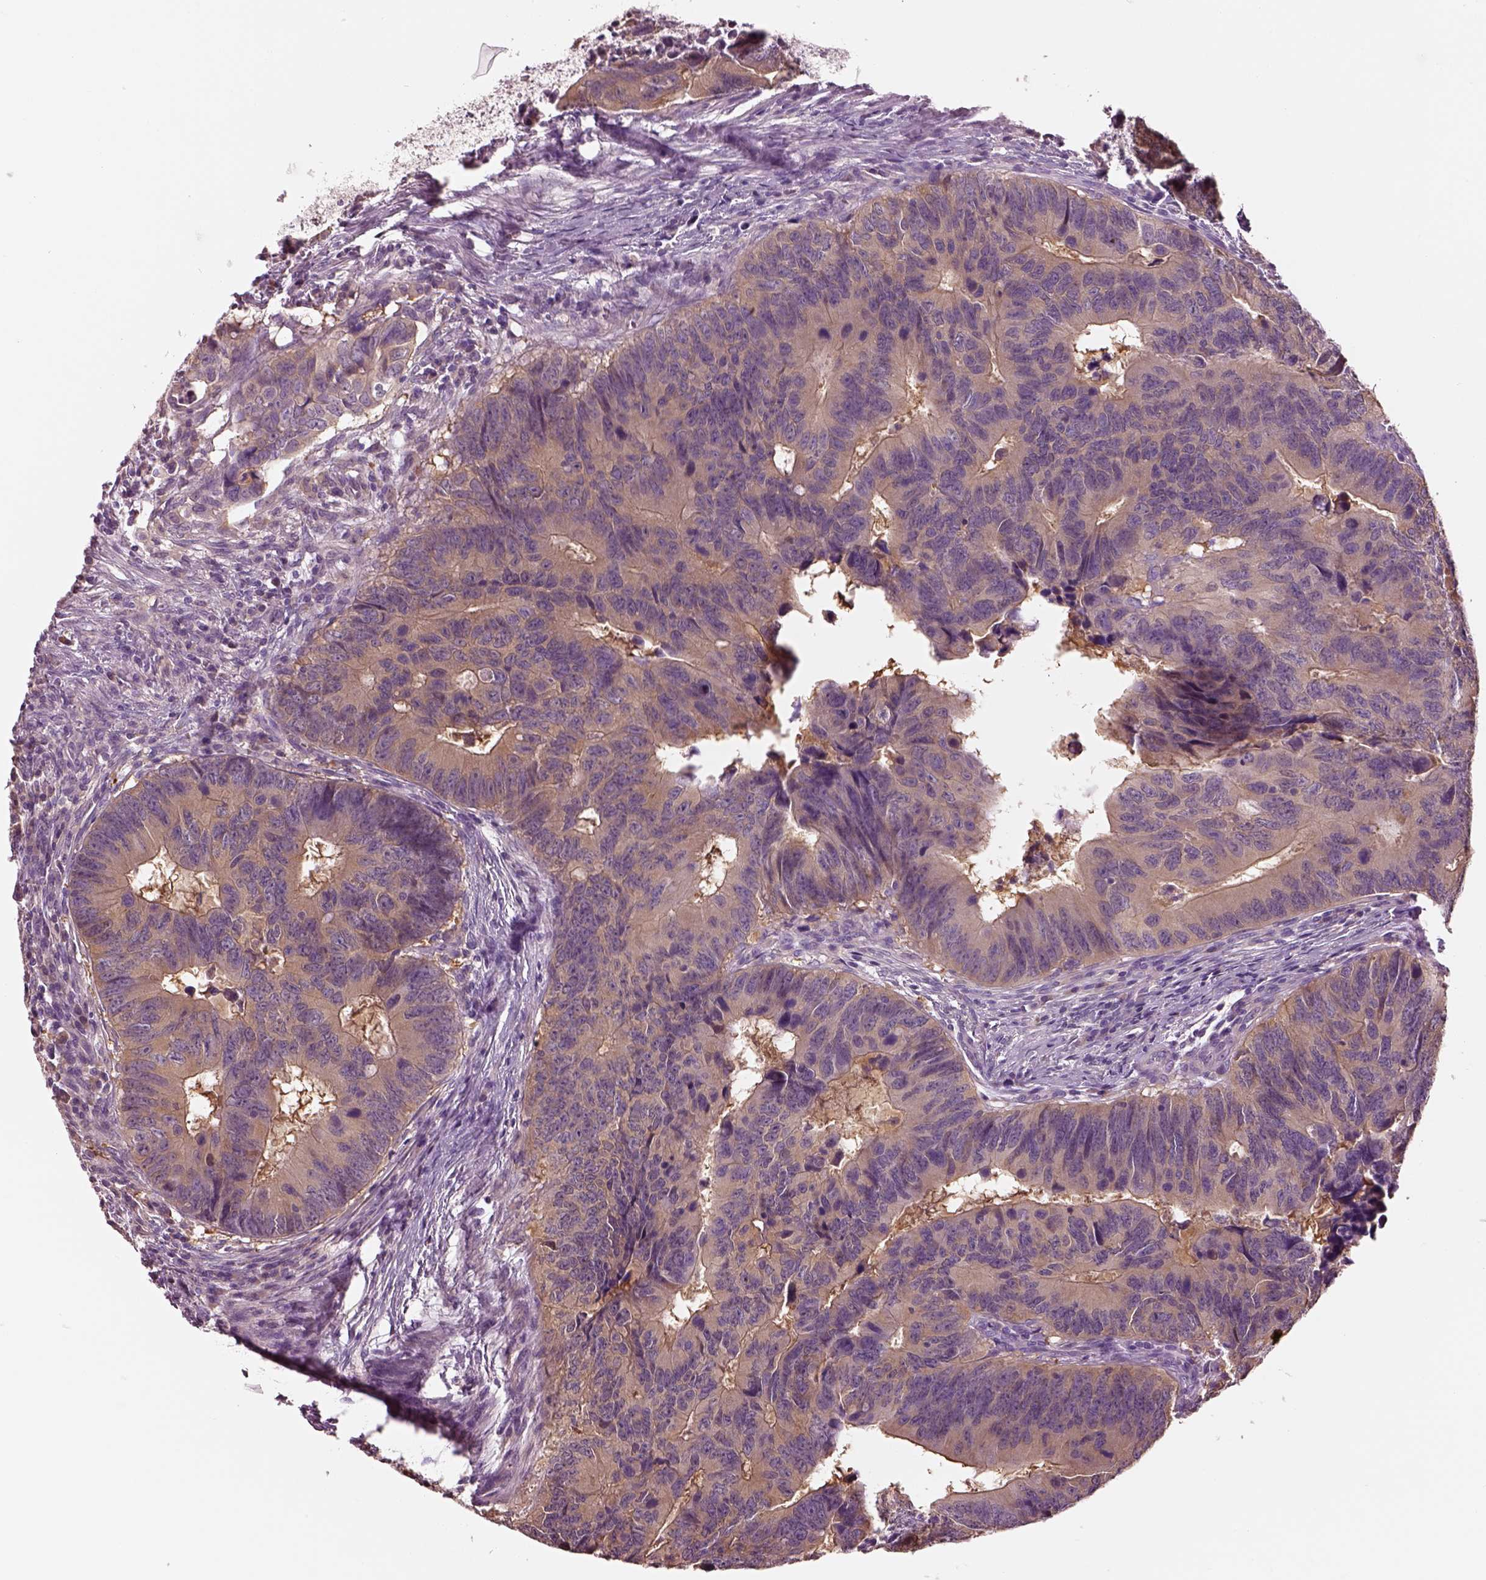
{"staining": {"intensity": "weak", "quantity": ">75%", "location": "cytoplasmic/membranous"}, "tissue": "colorectal cancer", "cell_type": "Tumor cells", "image_type": "cancer", "snomed": [{"axis": "morphology", "description": "Adenocarcinoma, NOS"}, {"axis": "topography", "description": "Colon"}], "caption": "Human colorectal cancer stained for a protein (brown) displays weak cytoplasmic/membranous positive expression in about >75% of tumor cells.", "gene": "ELSPBP1", "patient": {"sex": "female", "age": 82}}